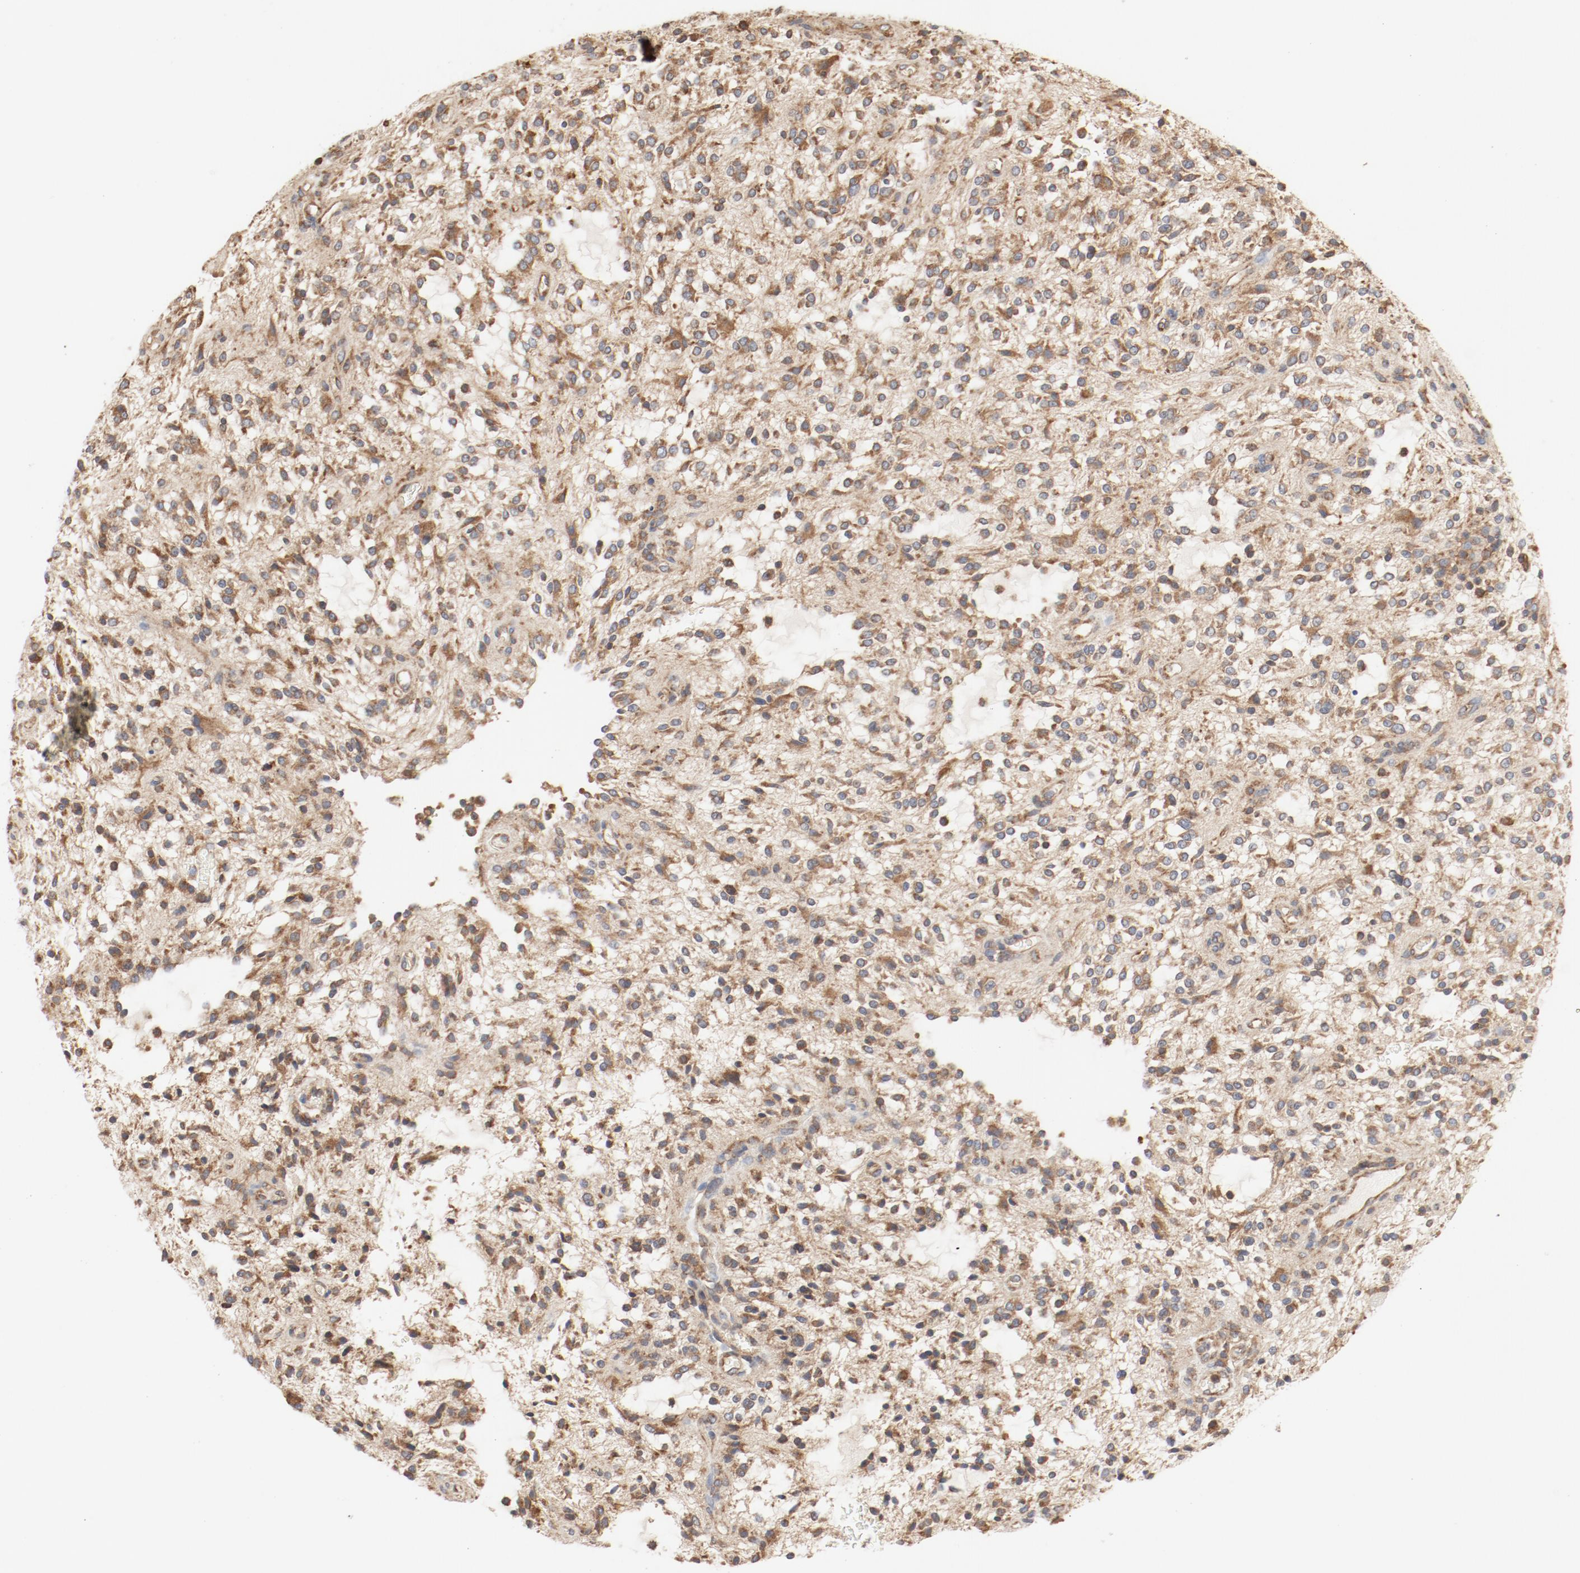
{"staining": {"intensity": "moderate", "quantity": ">75%", "location": "cytoplasmic/membranous"}, "tissue": "glioma", "cell_type": "Tumor cells", "image_type": "cancer", "snomed": [{"axis": "morphology", "description": "Glioma, malignant, NOS"}, {"axis": "topography", "description": "Cerebellum"}], "caption": "Protein staining of malignant glioma tissue exhibits moderate cytoplasmic/membranous expression in approximately >75% of tumor cells.", "gene": "RPS6", "patient": {"sex": "female", "age": 10}}